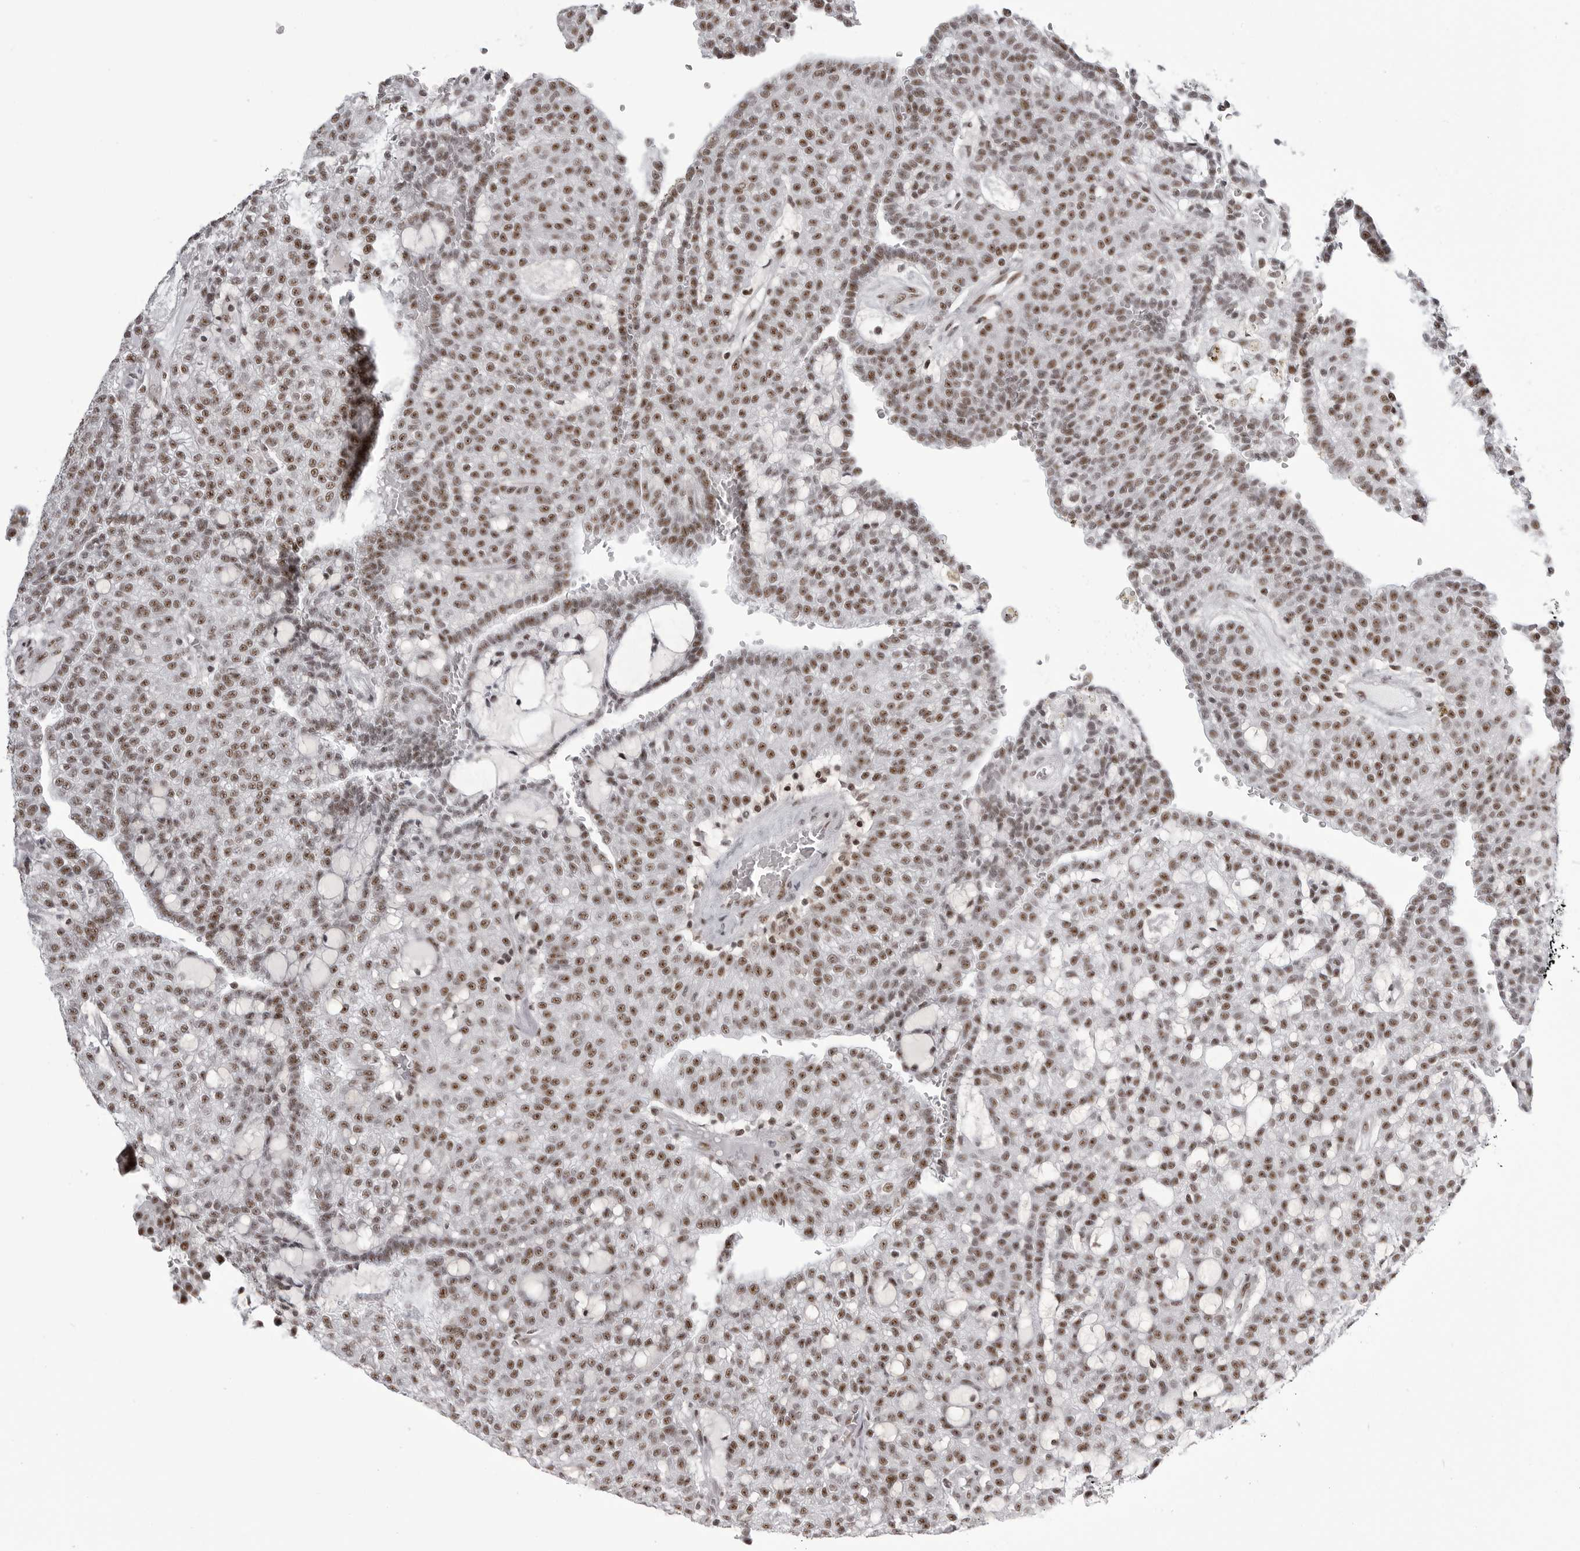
{"staining": {"intensity": "moderate", "quantity": ">75%", "location": "nuclear"}, "tissue": "renal cancer", "cell_type": "Tumor cells", "image_type": "cancer", "snomed": [{"axis": "morphology", "description": "Adenocarcinoma, NOS"}, {"axis": "topography", "description": "Kidney"}], "caption": "Approximately >75% of tumor cells in human renal cancer (adenocarcinoma) show moderate nuclear protein staining as visualized by brown immunohistochemical staining.", "gene": "WRAP53", "patient": {"sex": "male", "age": 63}}